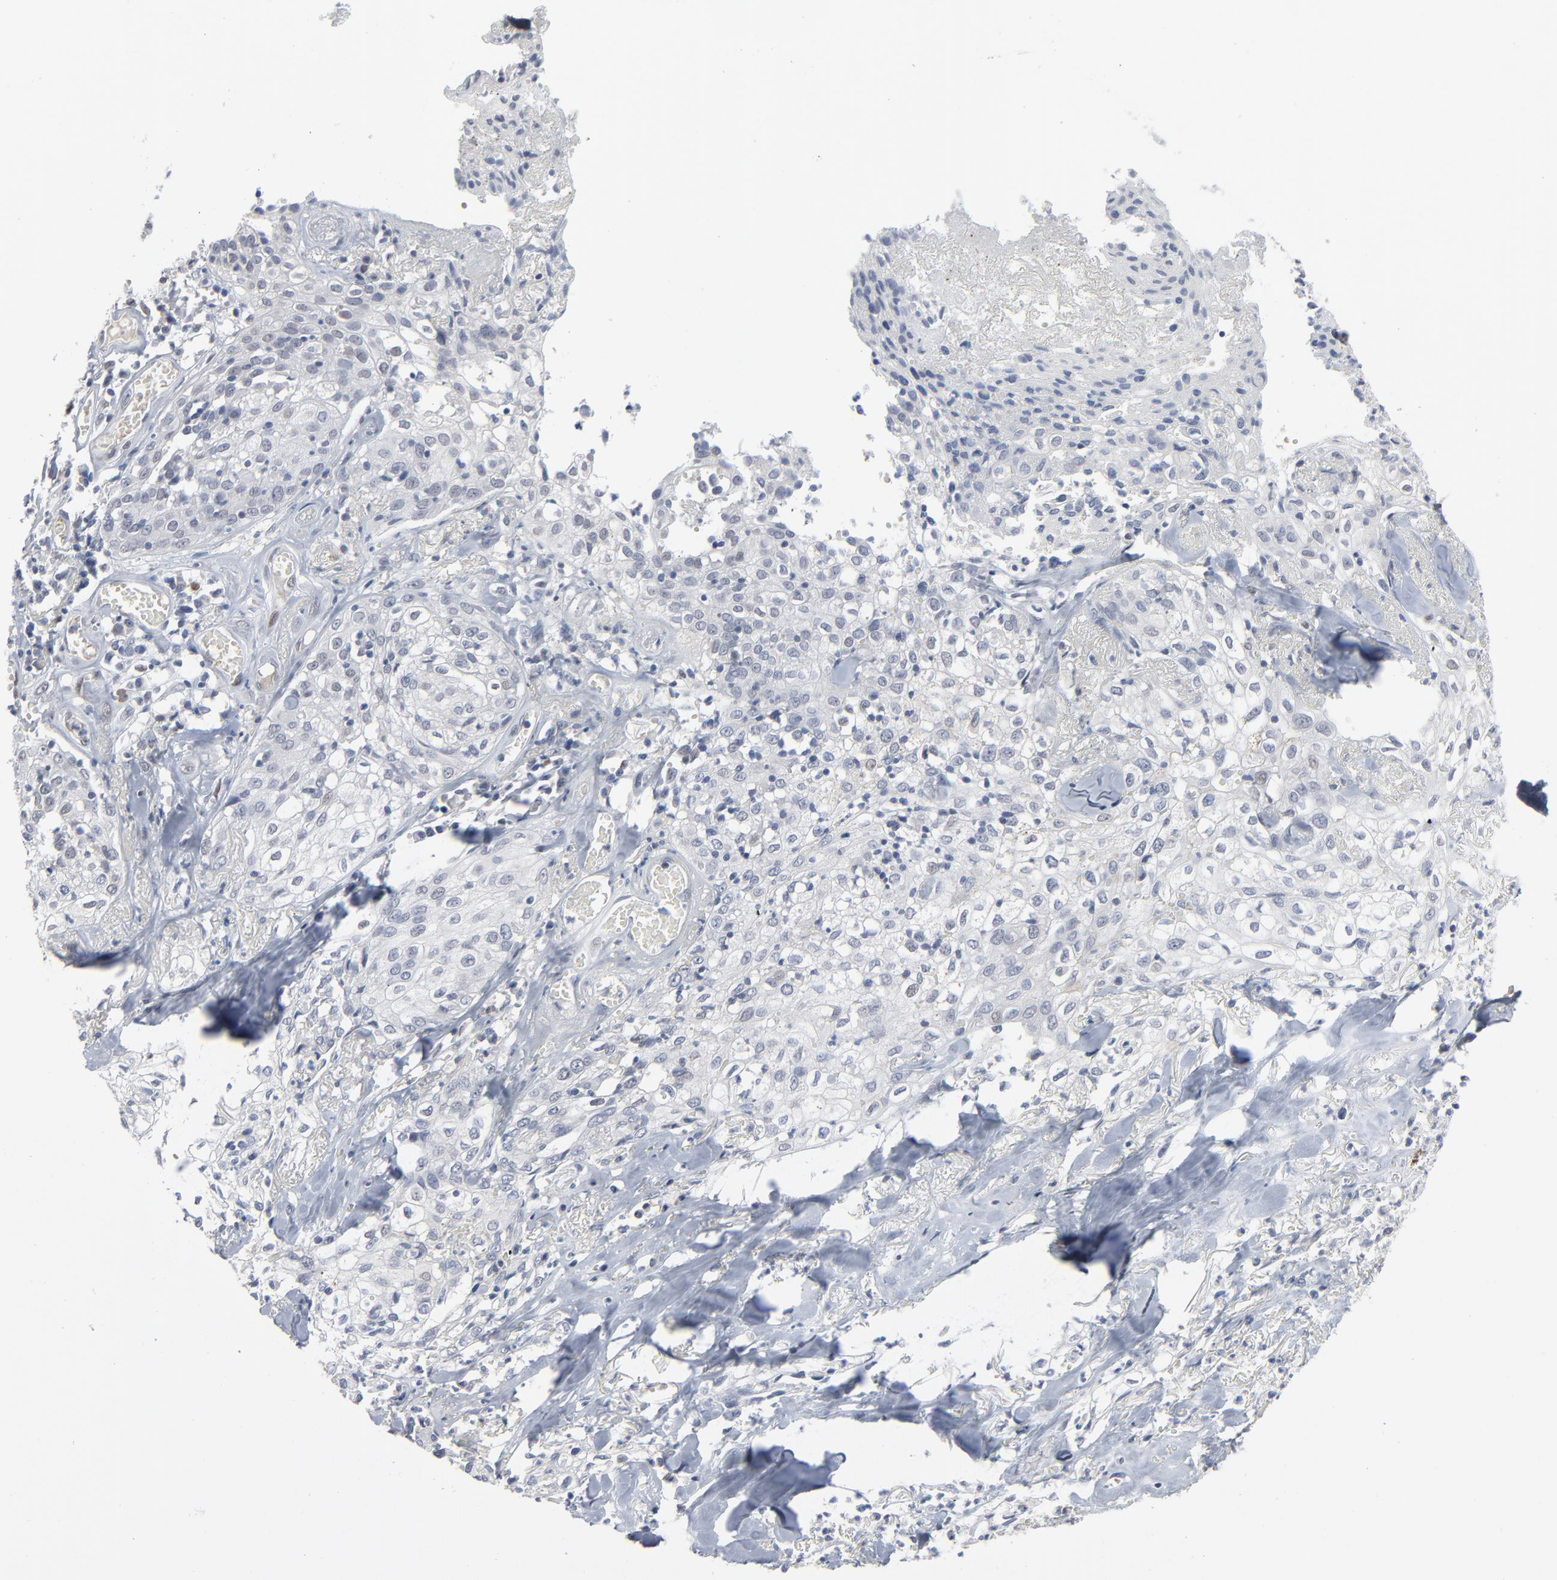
{"staining": {"intensity": "negative", "quantity": "none", "location": "none"}, "tissue": "skin cancer", "cell_type": "Tumor cells", "image_type": "cancer", "snomed": [{"axis": "morphology", "description": "Squamous cell carcinoma, NOS"}, {"axis": "topography", "description": "Skin"}], "caption": "The IHC histopathology image has no significant staining in tumor cells of skin cancer (squamous cell carcinoma) tissue. (DAB (3,3'-diaminobenzidine) immunohistochemistry visualized using brightfield microscopy, high magnification).", "gene": "ATF7", "patient": {"sex": "male", "age": 65}}